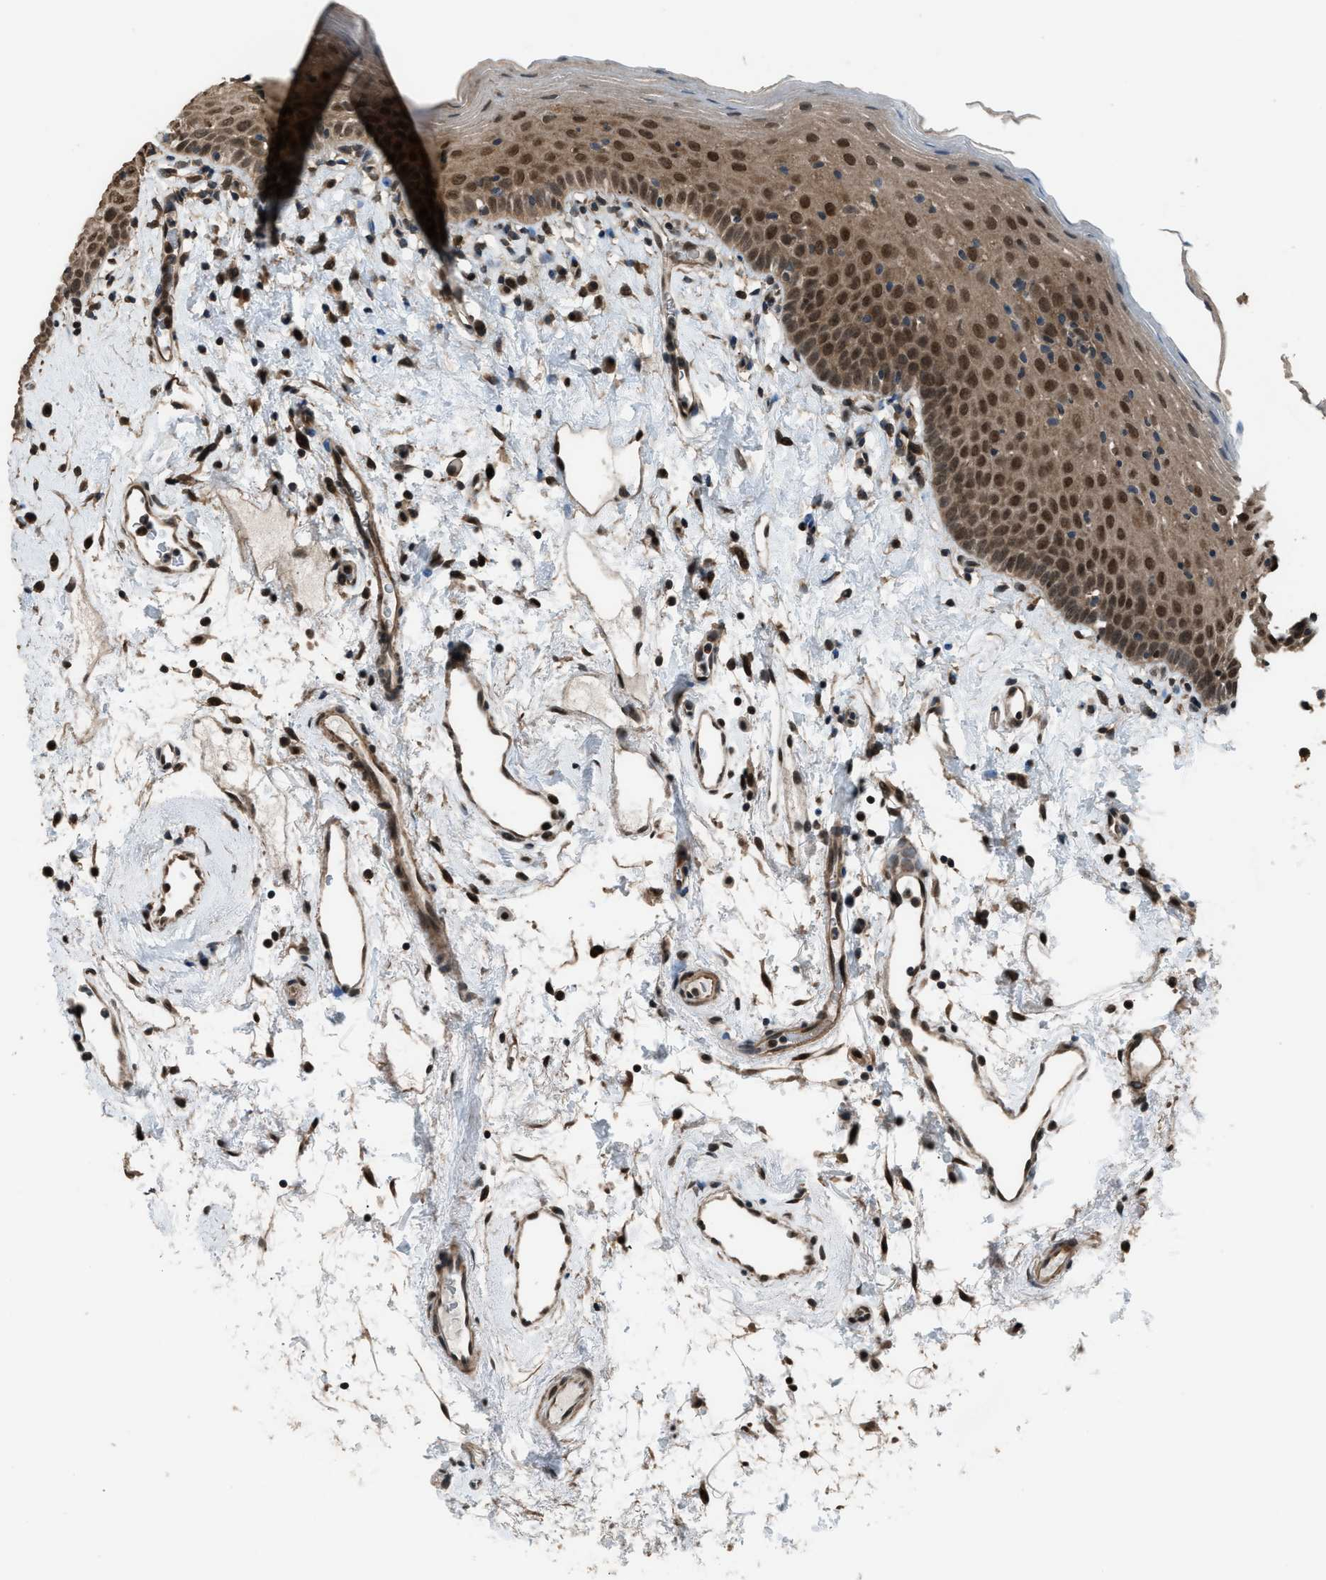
{"staining": {"intensity": "strong", "quantity": ">75%", "location": "cytoplasmic/membranous,nuclear"}, "tissue": "oral mucosa", "cell_type": "Squamous epithelial cells", "image_type": "normal", "snomed": [{"axis": "morphology", "description": "Normal tissue, NOS"}, {"axis": "topography", "description": "Oral tissue"}], "caption": "Immunohistochemistry image of unremarkable human oral mucosa stained for a protein (brown), which demonstrates high levels of strong cytoplasmic/membranous,nuclear staining in approximately >75% of squamous epithelial cells.", "gene": "KPNA6", "patient": {"sex": "male", "age": 66}}